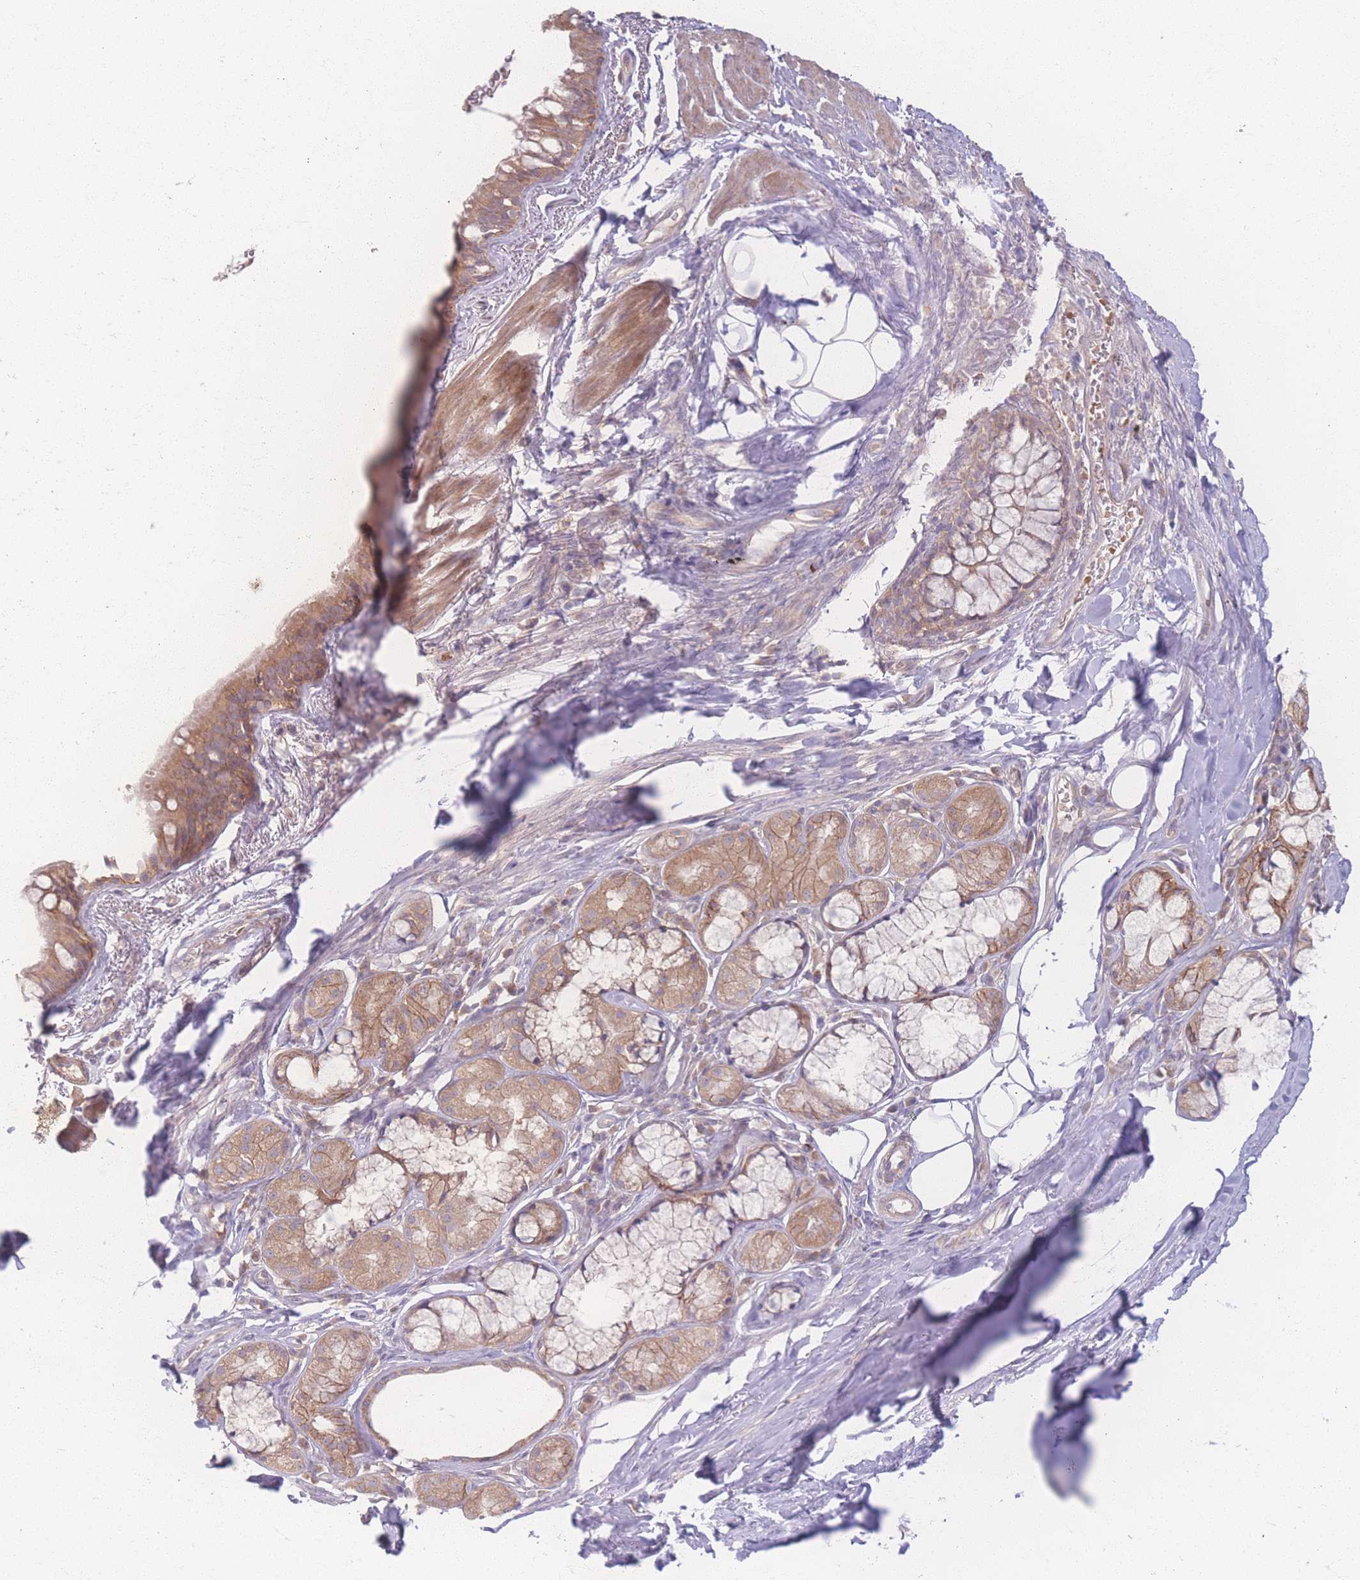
{"staining": {"intensity": "moderate", "quantity": ">75%", "location": "cytoplasmic/membranous"}, "tissue": "bronchus", "cell_type": "Respiratory epithelial cells", "image_type": "normal", "snomed": [{"axis": "morphology", "description": "Normal tissue, NOS"}, {"axis": "topography", "description": "Cartilage tissue"}], "caption": "DAB immunohistochemical staining of unremarkable human bronchus demonstrates moderate cytoplasmic/membranous protein expression in approximately >75% of respiratory epithelial cells.", "gene": "INSR", "patient": {"sex": "male", "age": 63}}